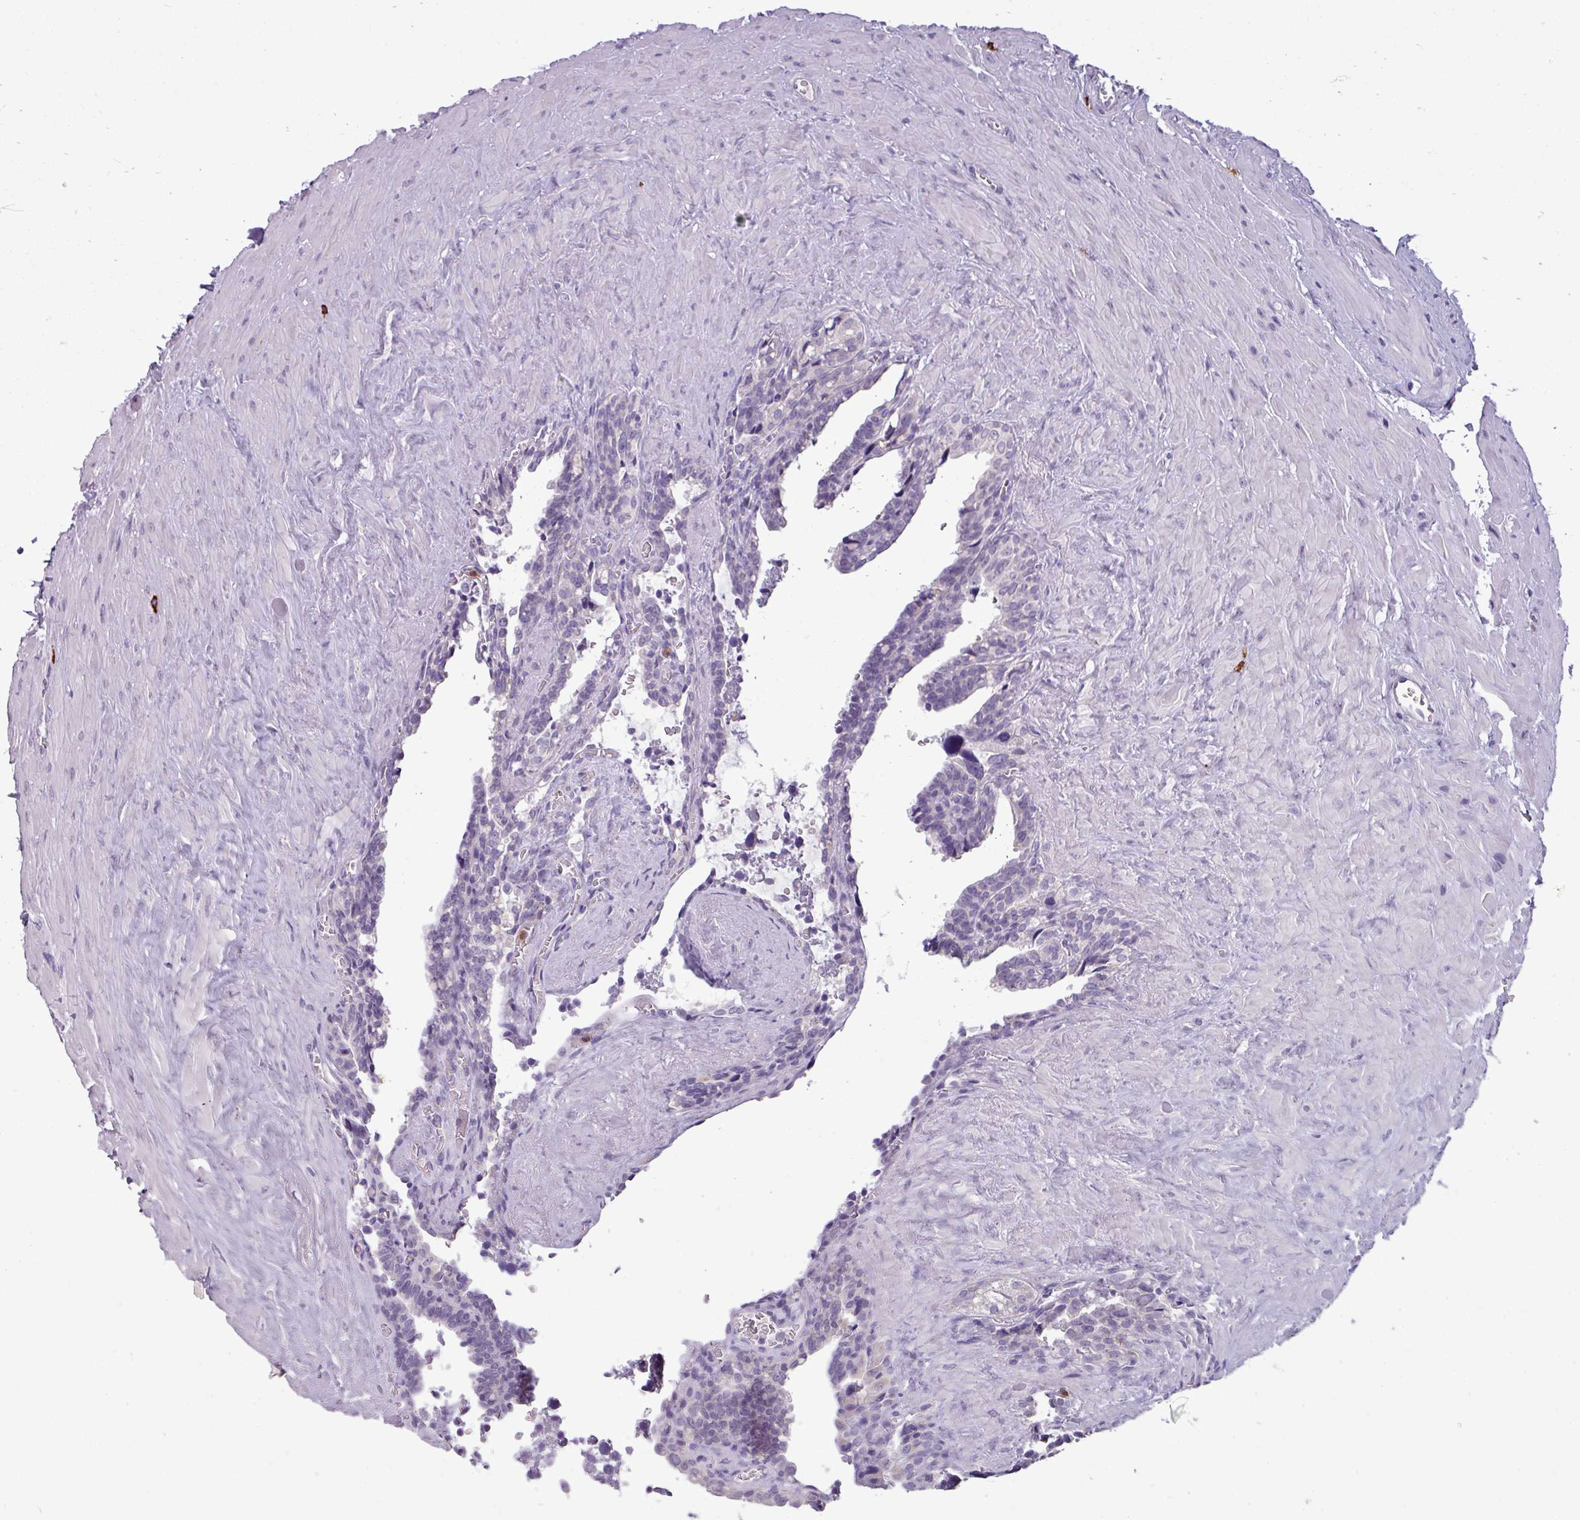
{"staining": {"intensity": "negative", "quantity": "none", "location": "none"}, "tissue": "seminal vesicle", "cell_type": "Glandular cells", "image_type": "normal", "snomed": [{"axis": "morphology", "description": "Normal tissue, NOS"}, {"axis": "topography", "description": "Seminal veicle"}], "caption": "This is an immunohistochemistry histopathology image of unremarkable seminal vesicle. There is no positivity in glandular cells.", "gene": "TRIM39", "patient": {"sex": "male", "age": 68}}